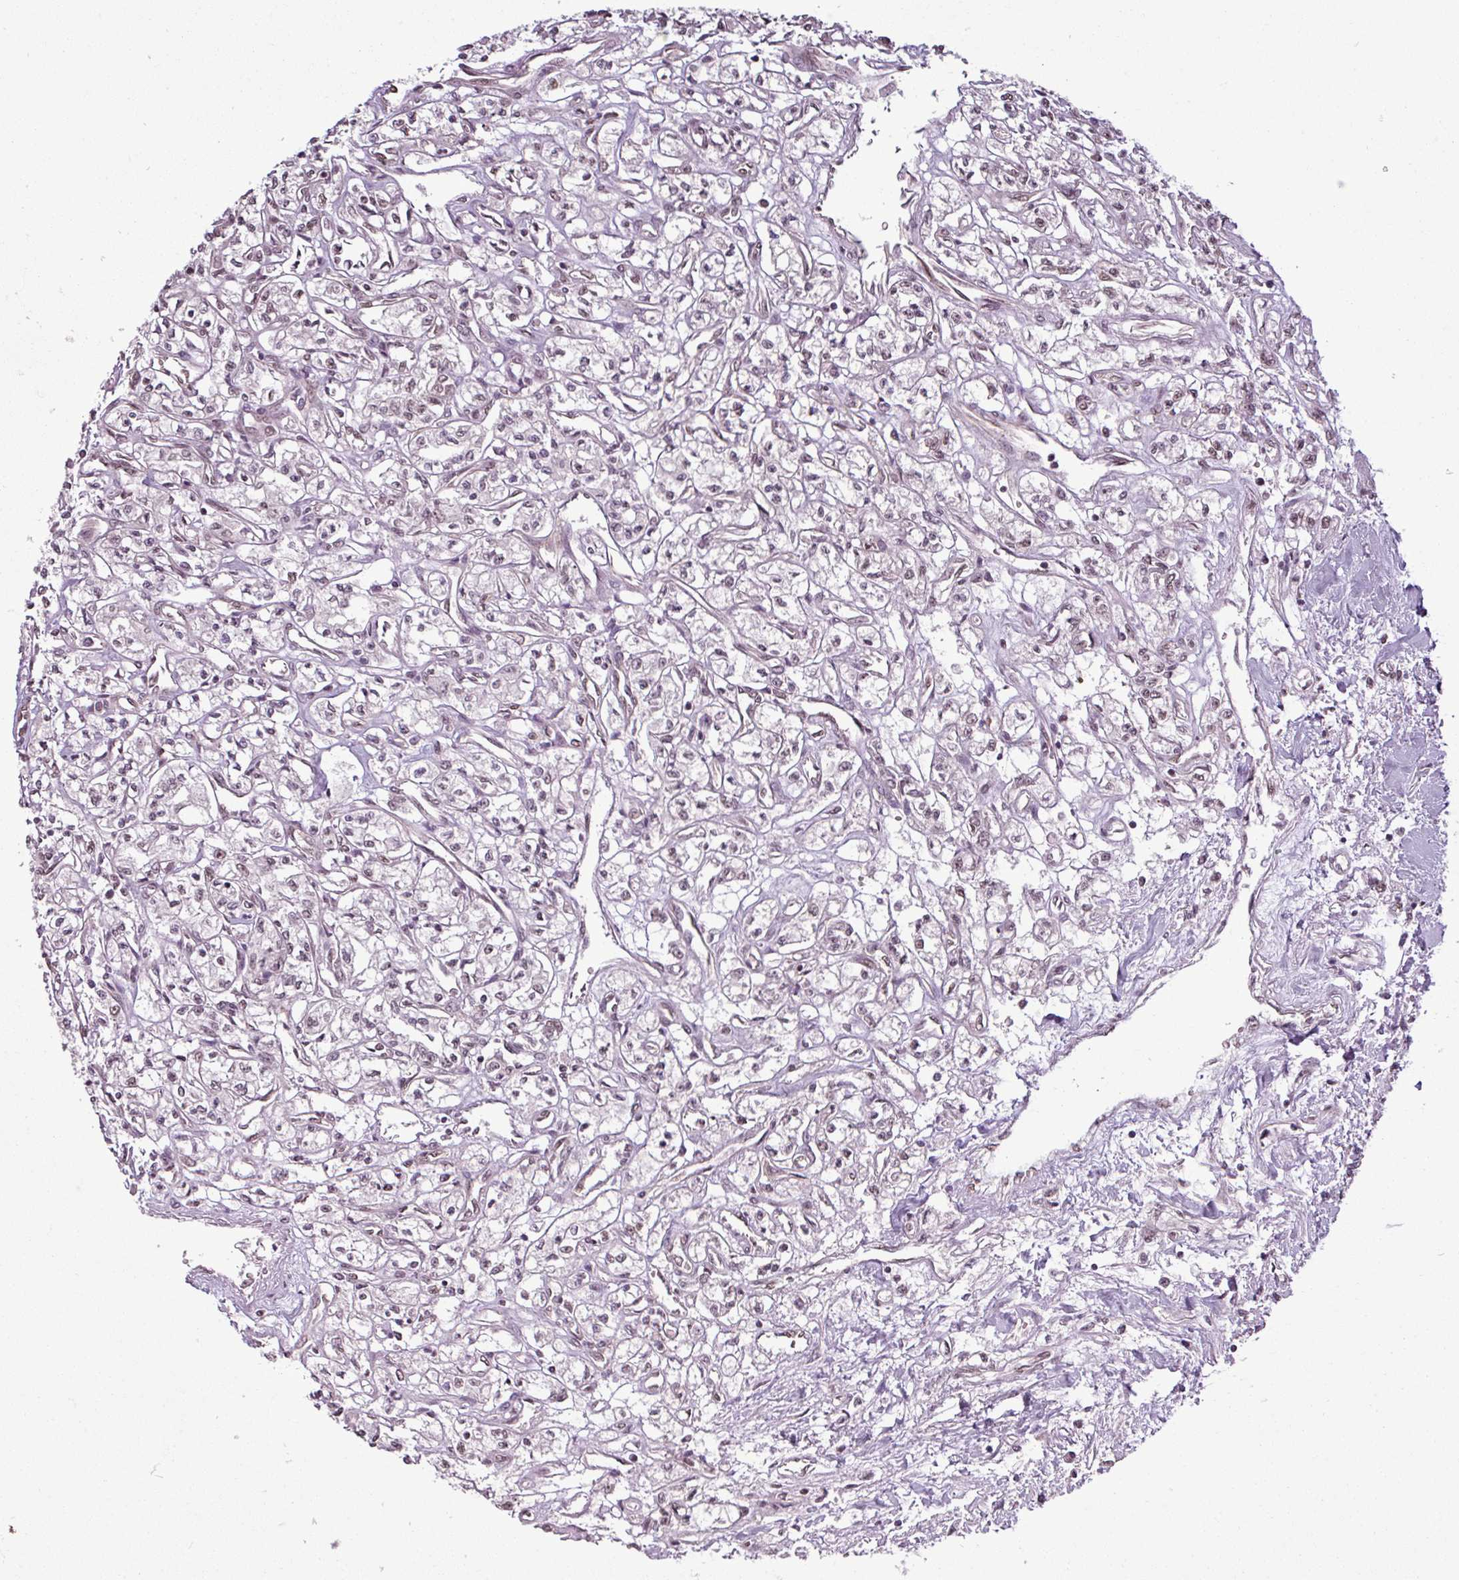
{"staining": {"intensity": "negative", "quantity": "none", "location": "none"}, "tissue": "renal cancer", "cell_type": "Tumor cells", "image_type": "cancer", "snomed": [{"axis": "morphology", "description": "Adenocarcinoma, NOS"}, {"axis": "topography", "description": "Kidney"}], "caption": "High power microscopy histopathology image of an immunohistochemistry photomicrograph of renal adenocarcinoma, revealing no significant positivity in tumor cells. The staining is performed using DAB brown chromogen with nuclei counter-stained in using hematoxylin.", "gene": "GPT2", "patient": {"sex": "male", "age": 56}}